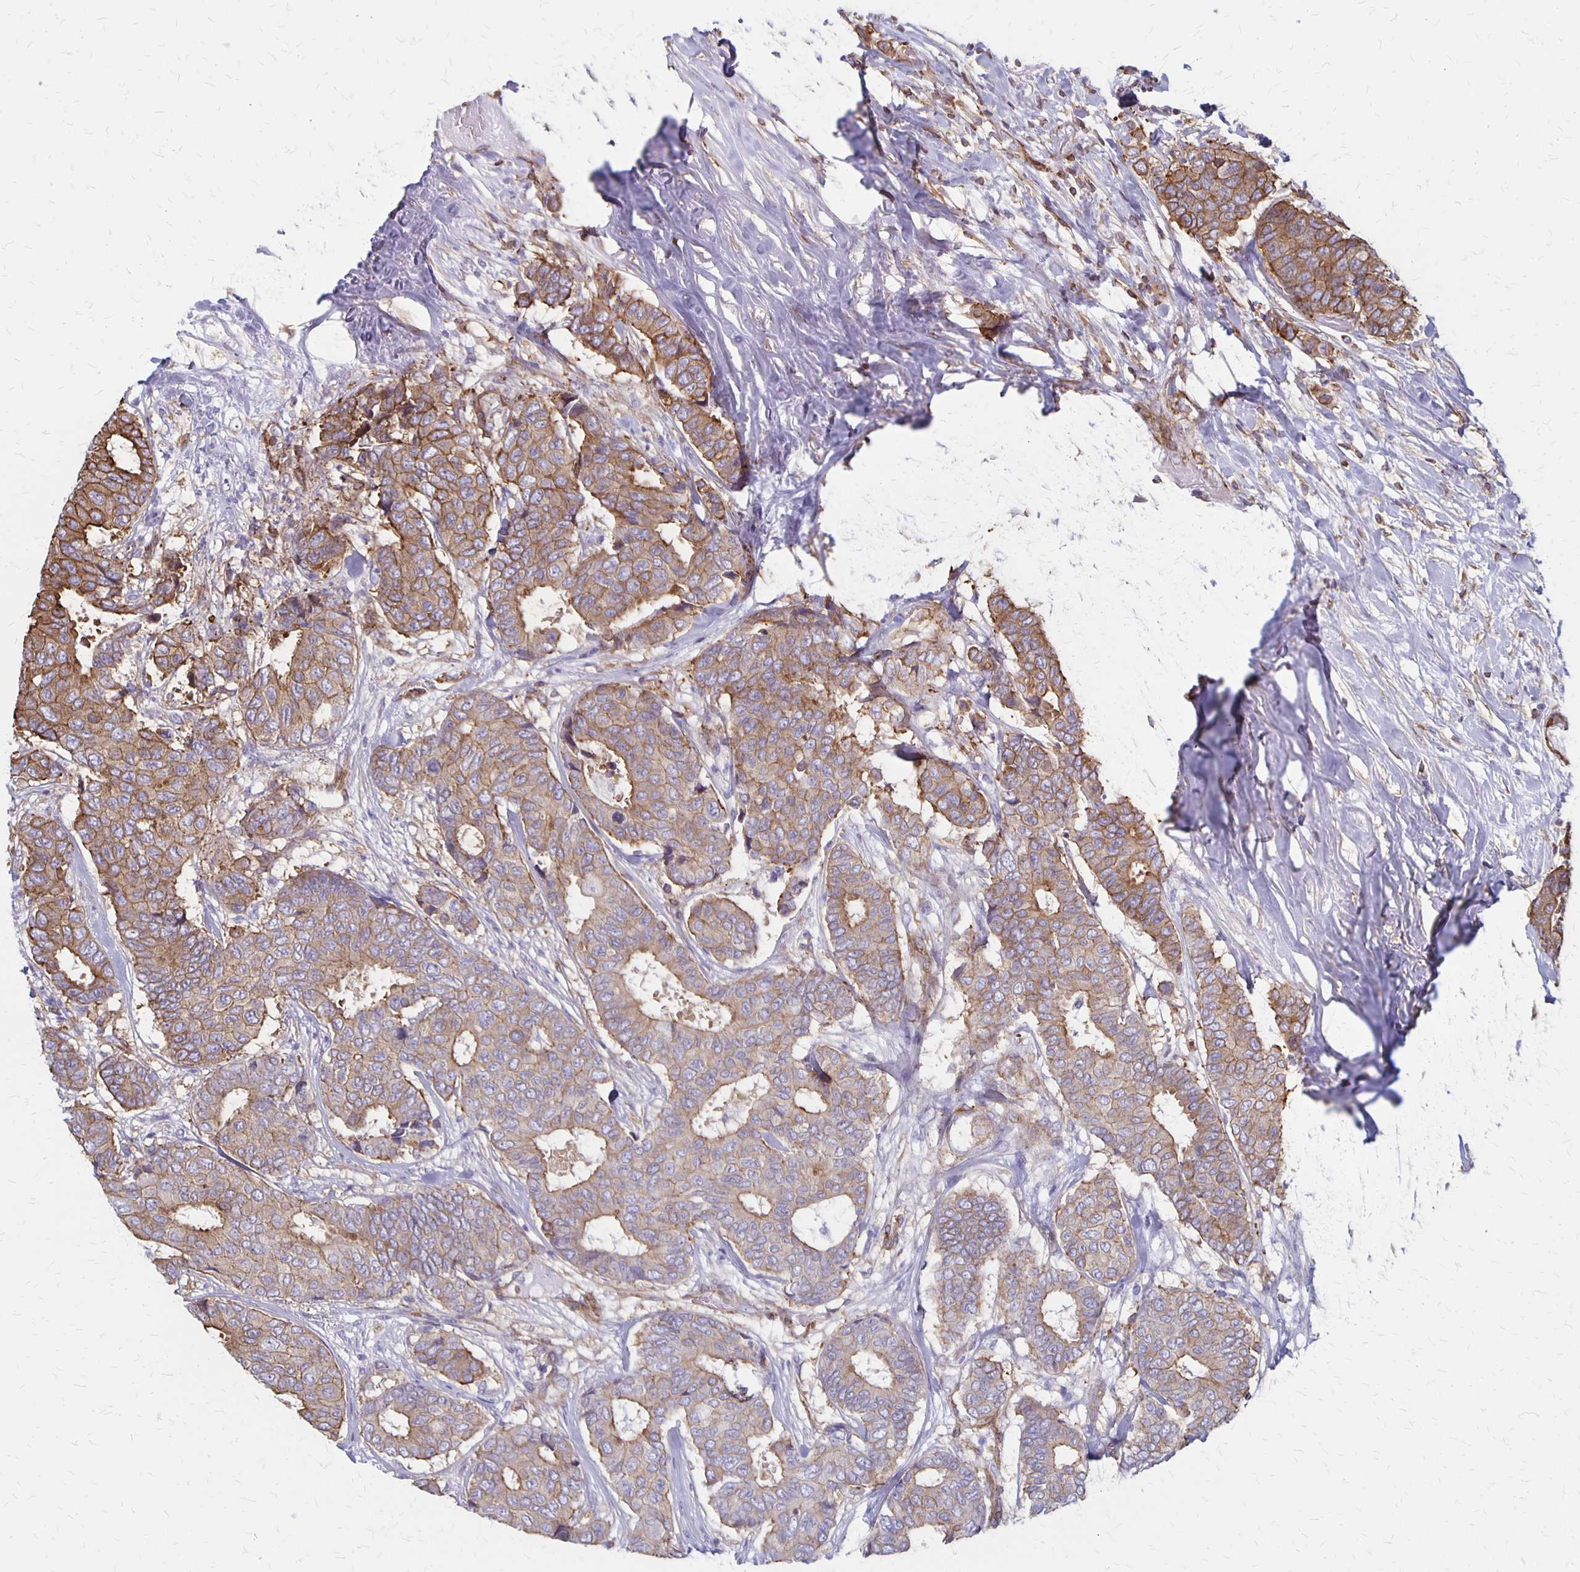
{"staining": {"intensity": "moderate", "quantity": "25%-75%", "location": "cytoplasmic/membranous"}, "tissue": "breast cancer", "cell_type": "Tumor cells", "image_type": "cancer", "snomed": [{"axis": "morphology", "description": "Duct carcinoma"}, {"axis": "topography", "description": "Breast"}], "caption": "Human breast infiltrating ductal carcinoma stained with a brown dye exhibits moderate cytoplasmic/membranous positive staining in about 25%-75% of tumor cells.", "gene": "SEPTIN5", "patient": {"sex": "female", "age": 75}}